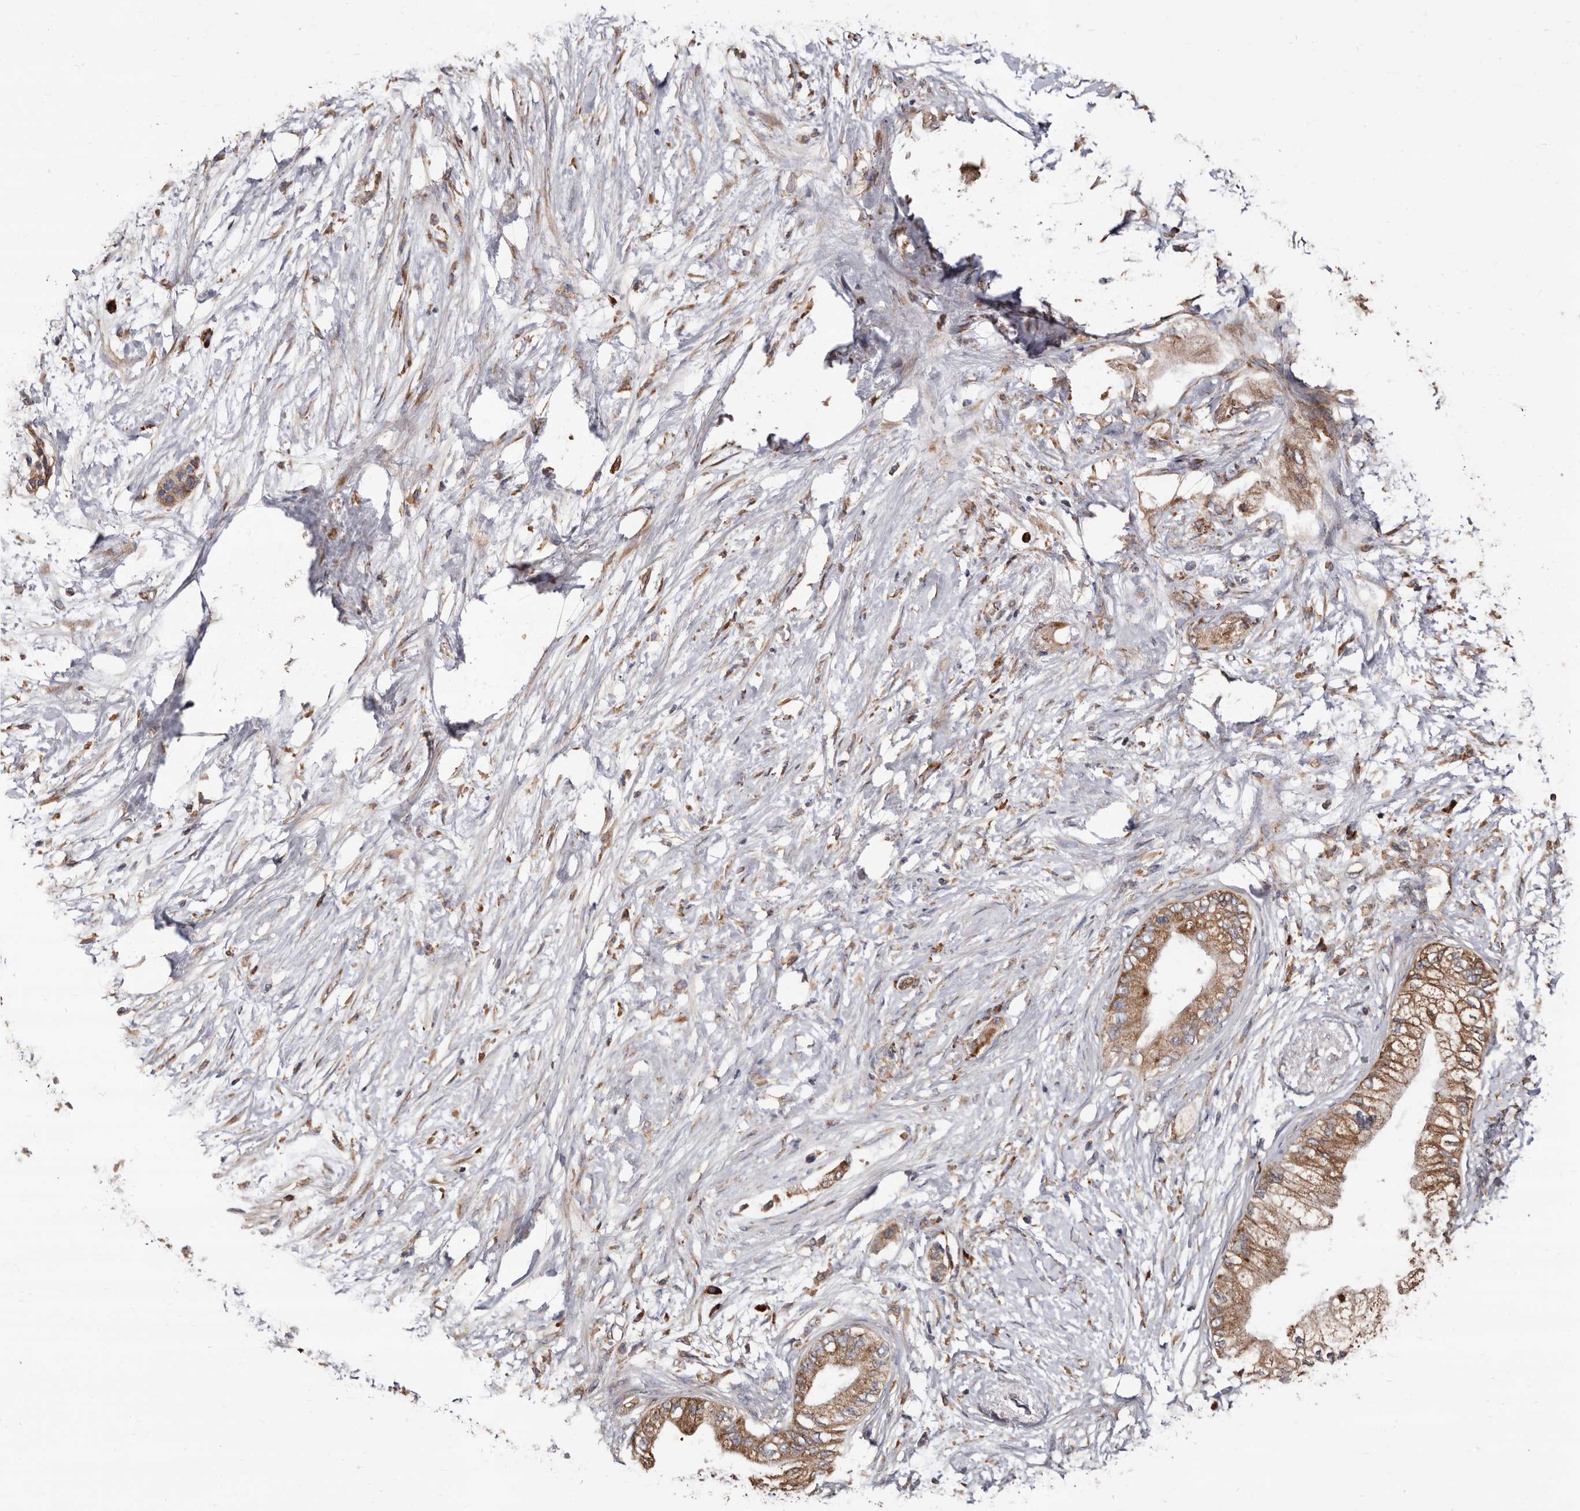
{"staining": {"intensity": "moderate", "quantity": ">75%", "location": "cytoplasmic/membranous"}, "tissue": "pancreatic cancer", "cell_type": "Tumor cells", "image_type": "cancer", "snomed": [{"axis": "morphology", "description": "Normal tissue, NOS"}, {"axis": "morphology", "description": "Adenocarcinoma, NOS"}, {"axis": "topography", "description": "Pancreas"}, {"axis": "topography", "description": "Duodenum"}], "caption": "The histopathology image demonstrates immunohistochemical staining of pancreatic cancer (adenocarcinoma). There is moderate cytoplasmic/membranous positivity is appreciated in about >75% of tumor cells.", "gene": "OSGIN2", "patient": {"sex": "female", "age": 60}}